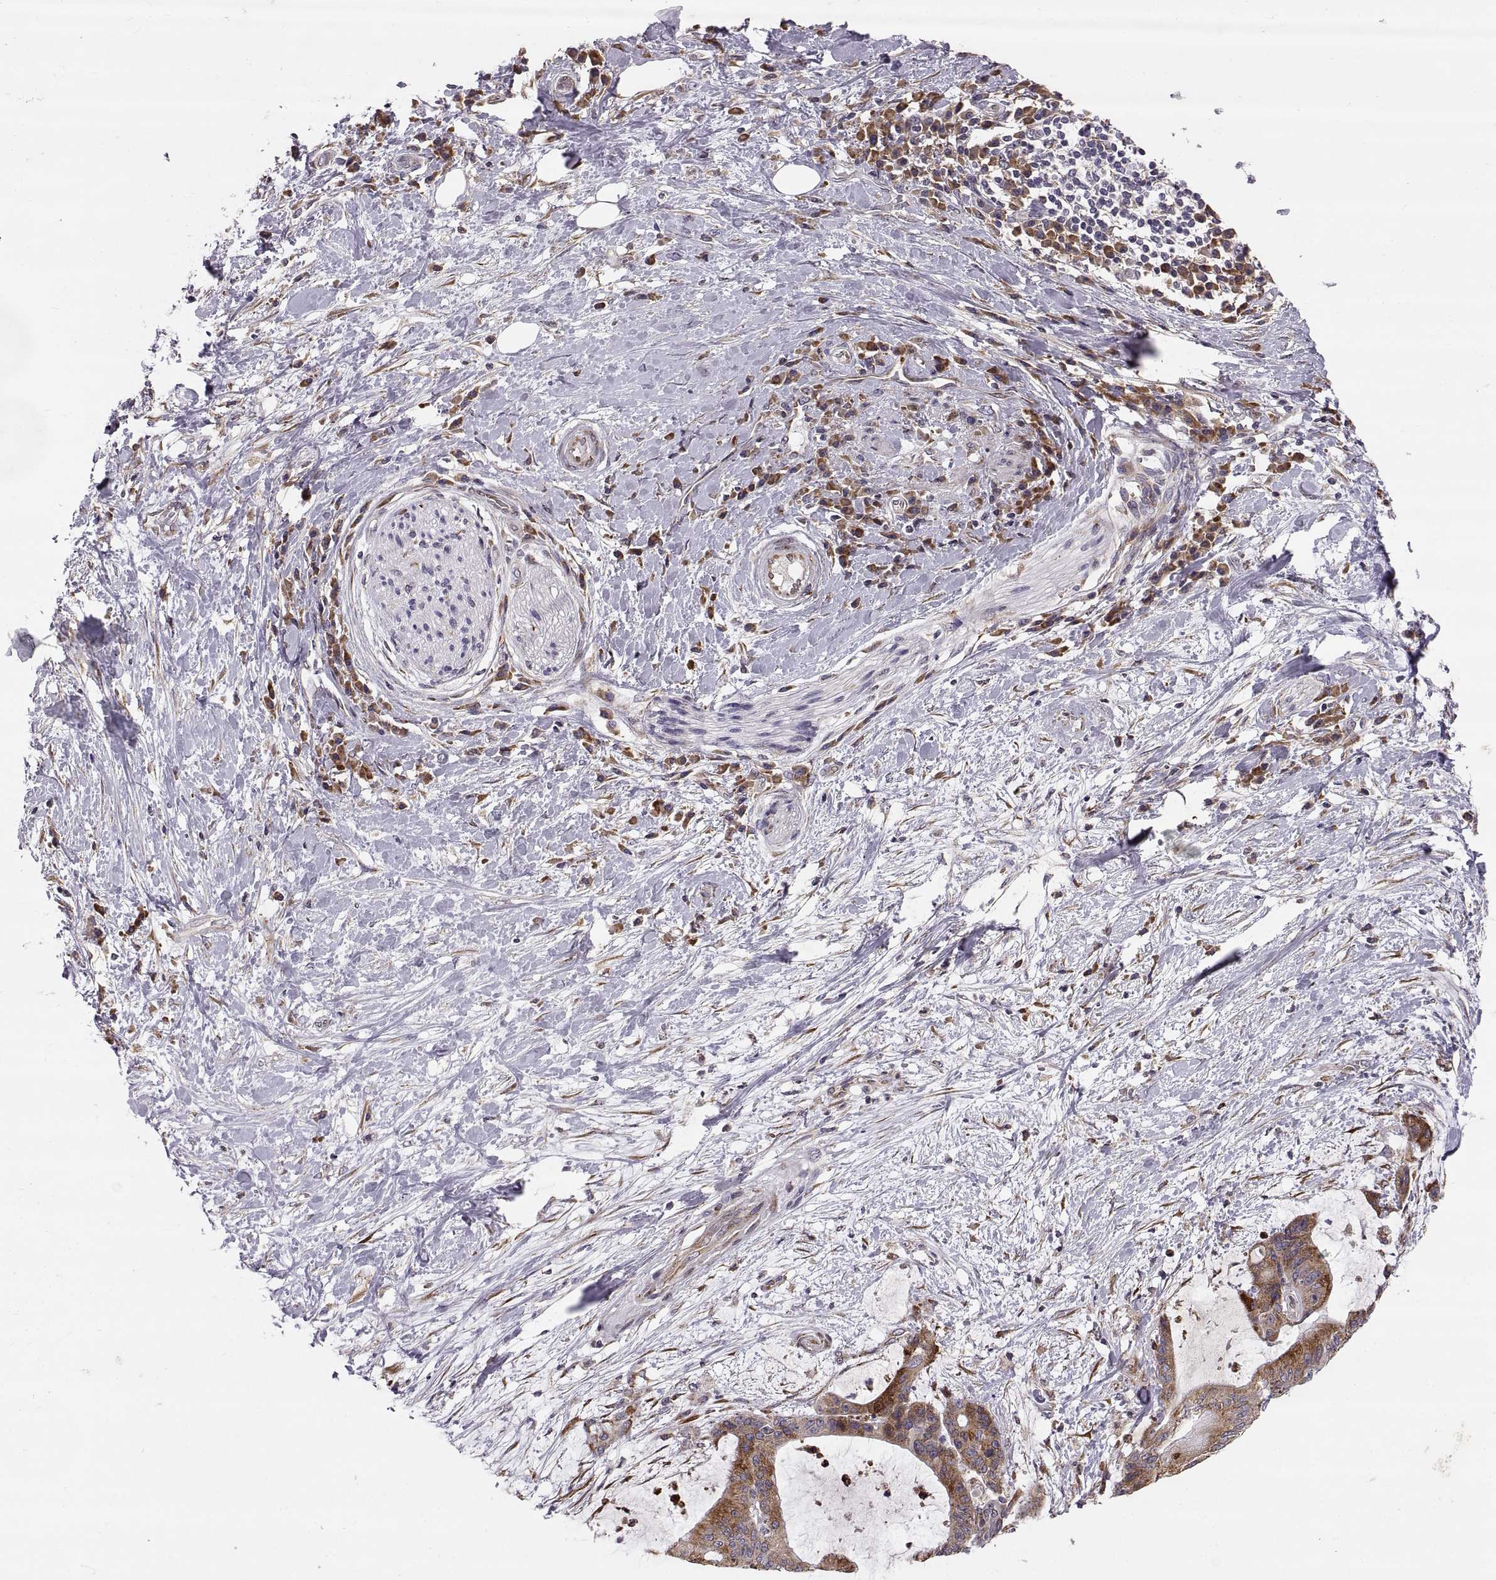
{"staining": {"intensity": "strong", "quantity": ">75%", "location": "cytoplasmic/membranous"}, "tissue": "liver cancer", "cell_type": "Tumor cells", "image_type": "cancer", "snomed": [{"axis": "morphology", "description": "Cholangiocarcinoma"}, {"axis": "topography", "description": "Liver"}], "caption": "High-power microscopy captured an immunohistochemistry (IHC) image of liver cholangiocarcinoma, revealing strong cytoplasmic/membranous positivity in approximately >75% of tumor cells. The protein is stained brown, and the nuclei are stained in blue (DAB IHC with brightfield microscopy, high magnification).", "gene": "PLEKHB2", "patient": {"sex": "female", "age": 73}}